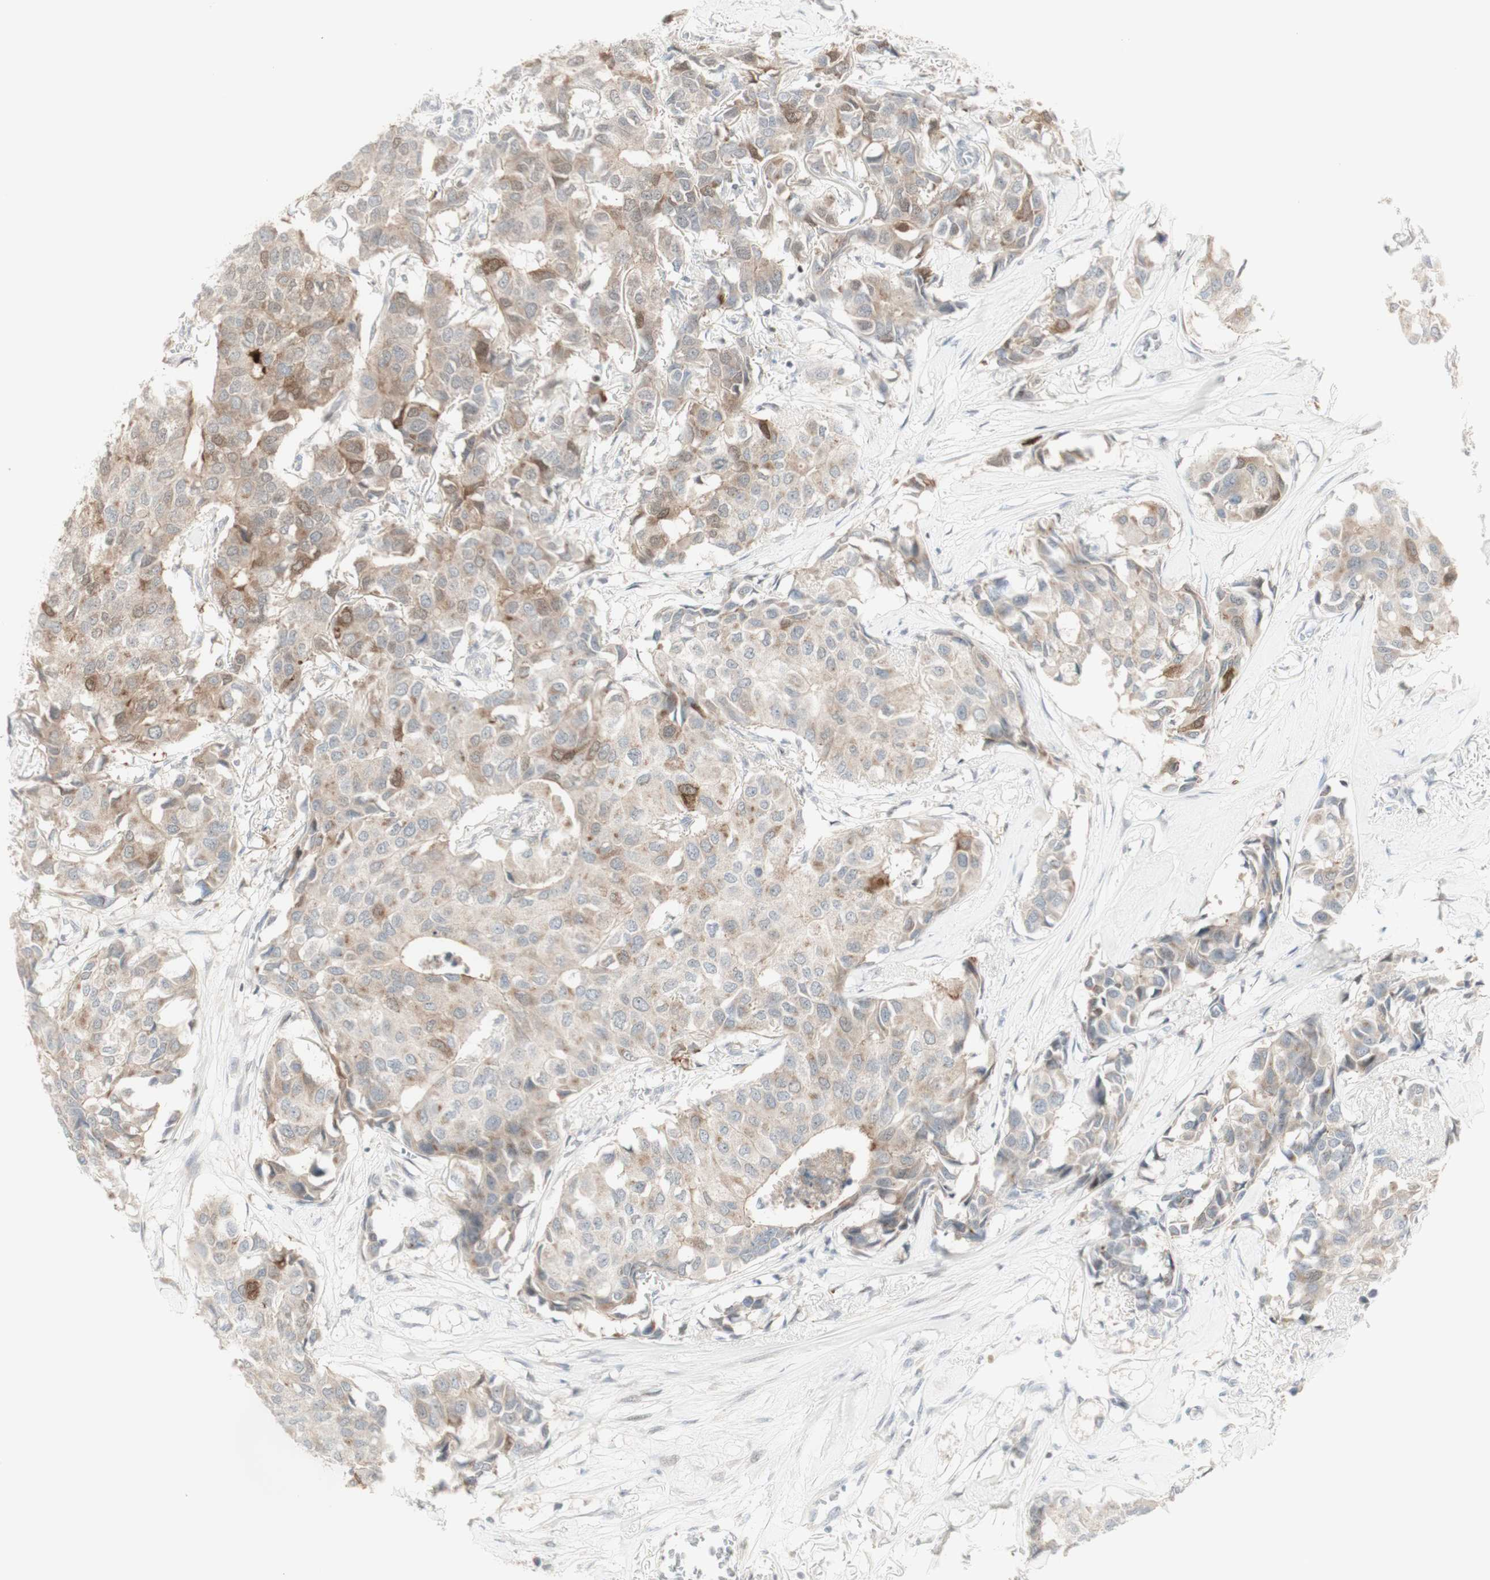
{"staining": {"intensity": "moderate", "quantity": "25%-75%", "location": "cytoplasmic/membranous"}, "tissue": "breast cancer", "cell_type": "Tumor cells", "image_type": "cancer", "snomed": [{"axis": "morphology", "description": "Duct carcinoma"}, {"axis": "topography", "description": "Breast"}], "caption": "DAB immunohistochemical staining of breast intraductal carcinoma reveals moderate cytoplasmic/membranous protein staining in approximately 25%-75% of tumor cells. (Brightfield microscopy of DAB IHC at high magnification).", "gene": "C1orf116", "patient": {"sex": "female", "age": 80}}